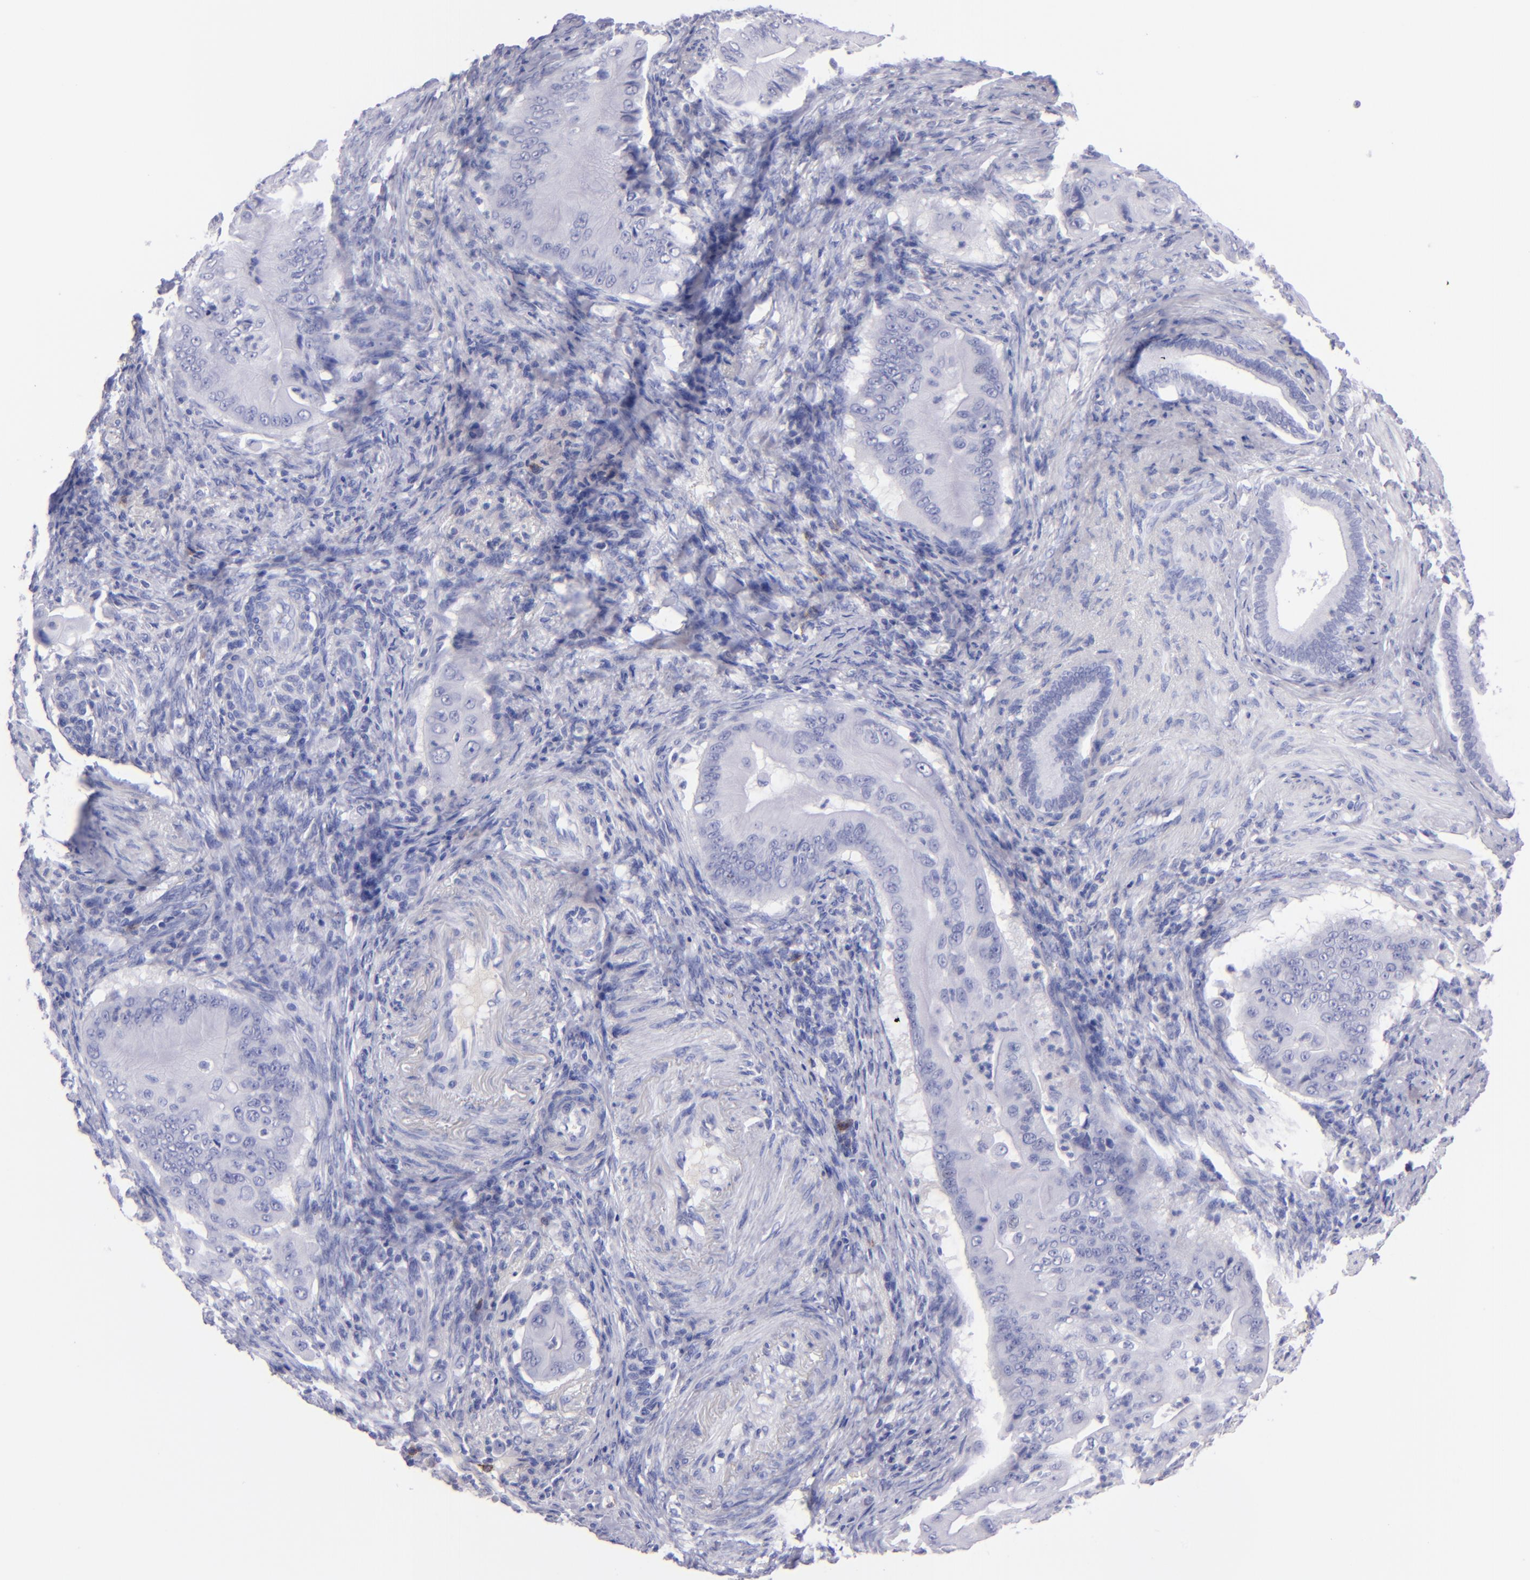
{"staining": {"intensity": "negative", "quantity": "none", "location": "none"}, "tissue": "pancreatic cancer", "cell_type": "Tumor cells", "image_type": "cancer", "snomed": [{"axis": "morphology", "description": "Adenocarcinoma, NOS"}, {"axis": "topography", "description": "Pancreas"}], "caption": "Immunohistochemistry photomicrograph of pancreatic cancer stained for a protein (brown), which demonstrates no expression in tumor cells. (Brightfield microscopy of DAB IHC at high magnification).", "gene": "CD37", "patient": {"sex": "male", "age": 62}}